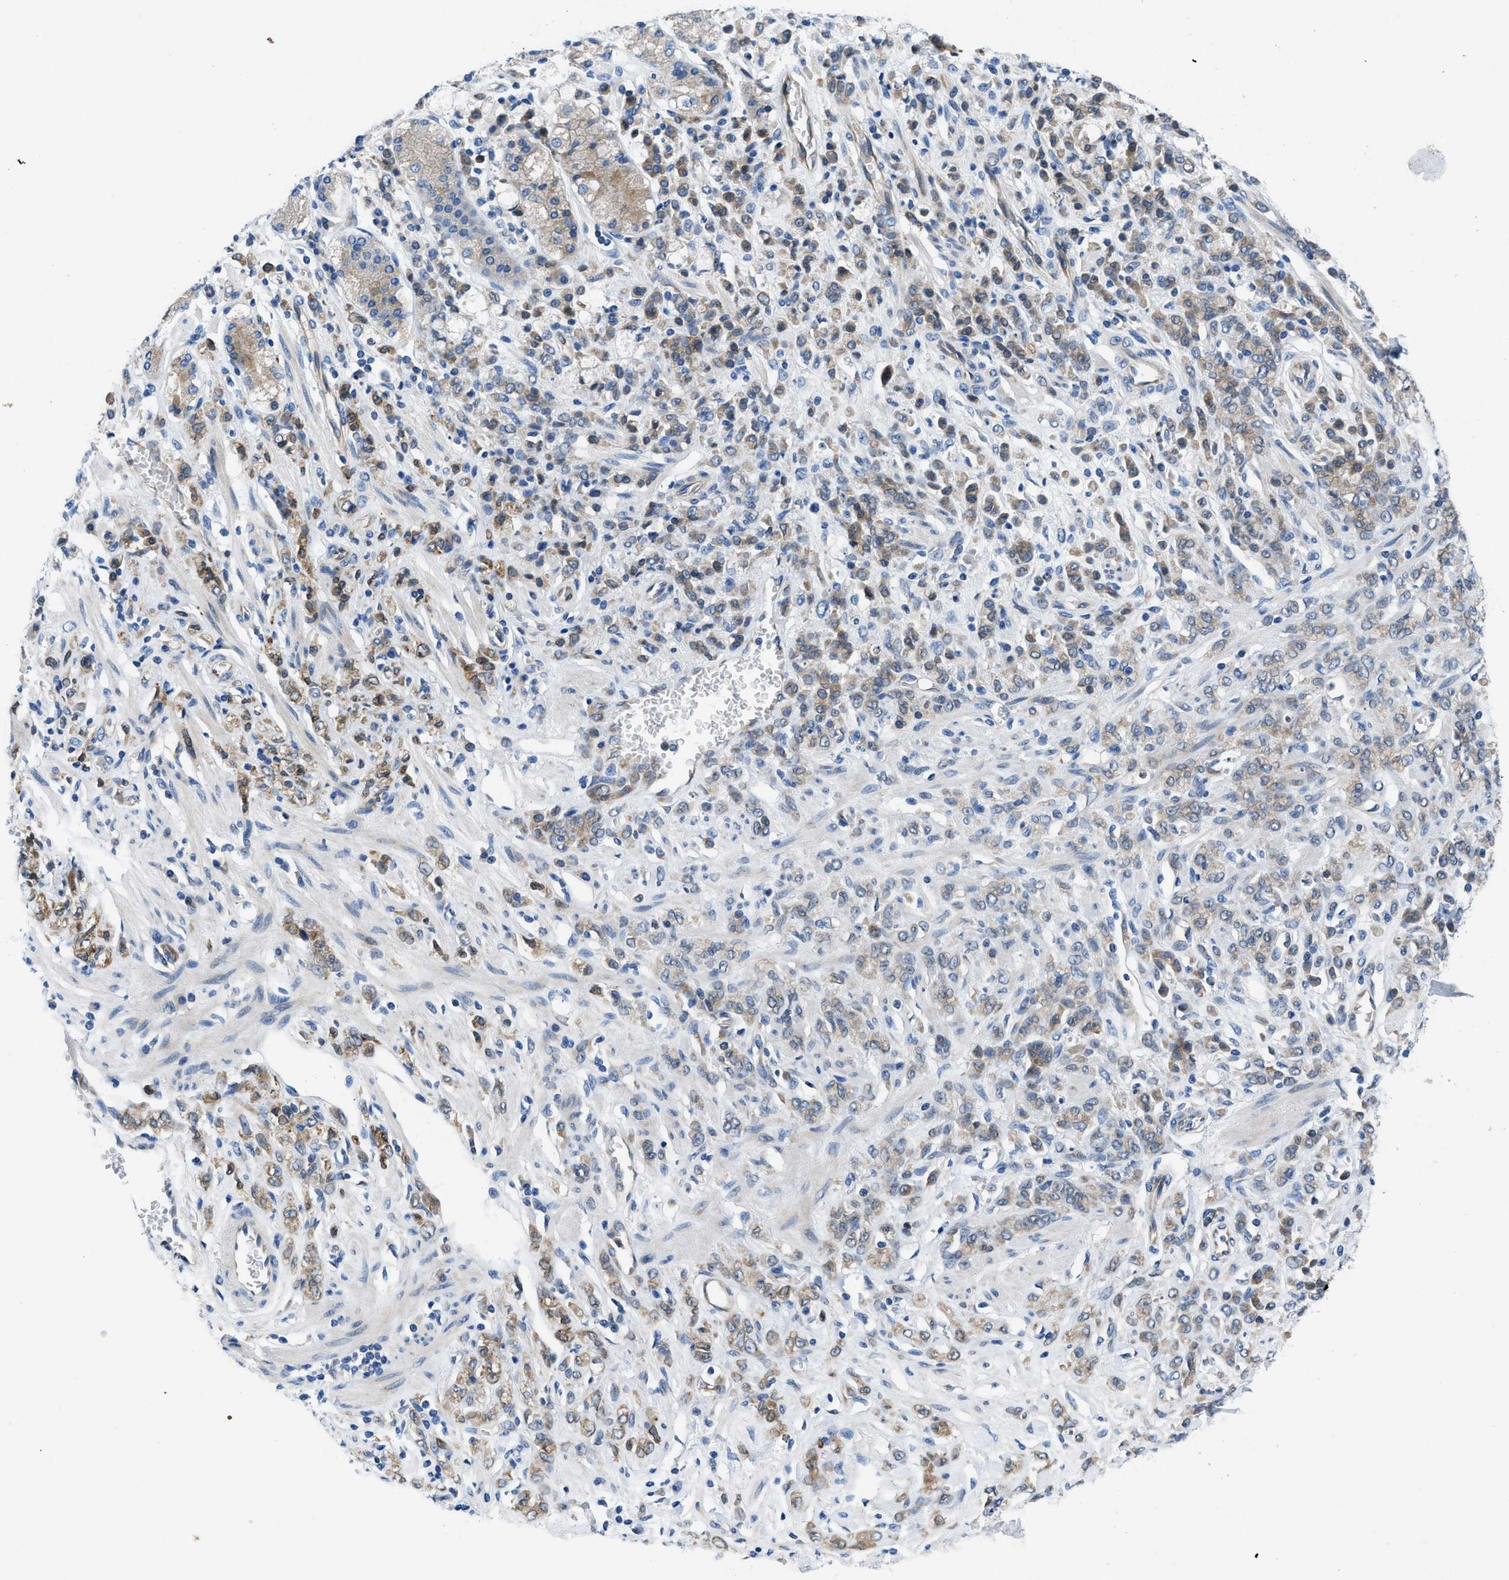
{"staining": {"intensity": "moderate", "quantity": "25%-75%", "location": "cytoplasmic/membranous"}, "tissue": "stomach cancer", "cell_type": "Tumor cells", "image_type": "cancer", "snomed": [{"axis": "morphology", "description": "Normal tissue, NOS"}, {"axis": "morphology", "description": "Adenocarcinoma, NOS"}, {"axis": "topography", "description": "Stomach"}], "caption": "The histopathology image displays staining of stomach adenocarcinoma, revealing moderate cytoplasmic/membranous protein positivity (brown color) within tumor cells. The protein of interest is stained brown, and the nuclei are stained in blue (DAB (3,3'-diaminobenzidine) IHC with brightfield microscopy, high magnification).", "gene": "PGR", "patient": {"sex": "male", "age": 82}}